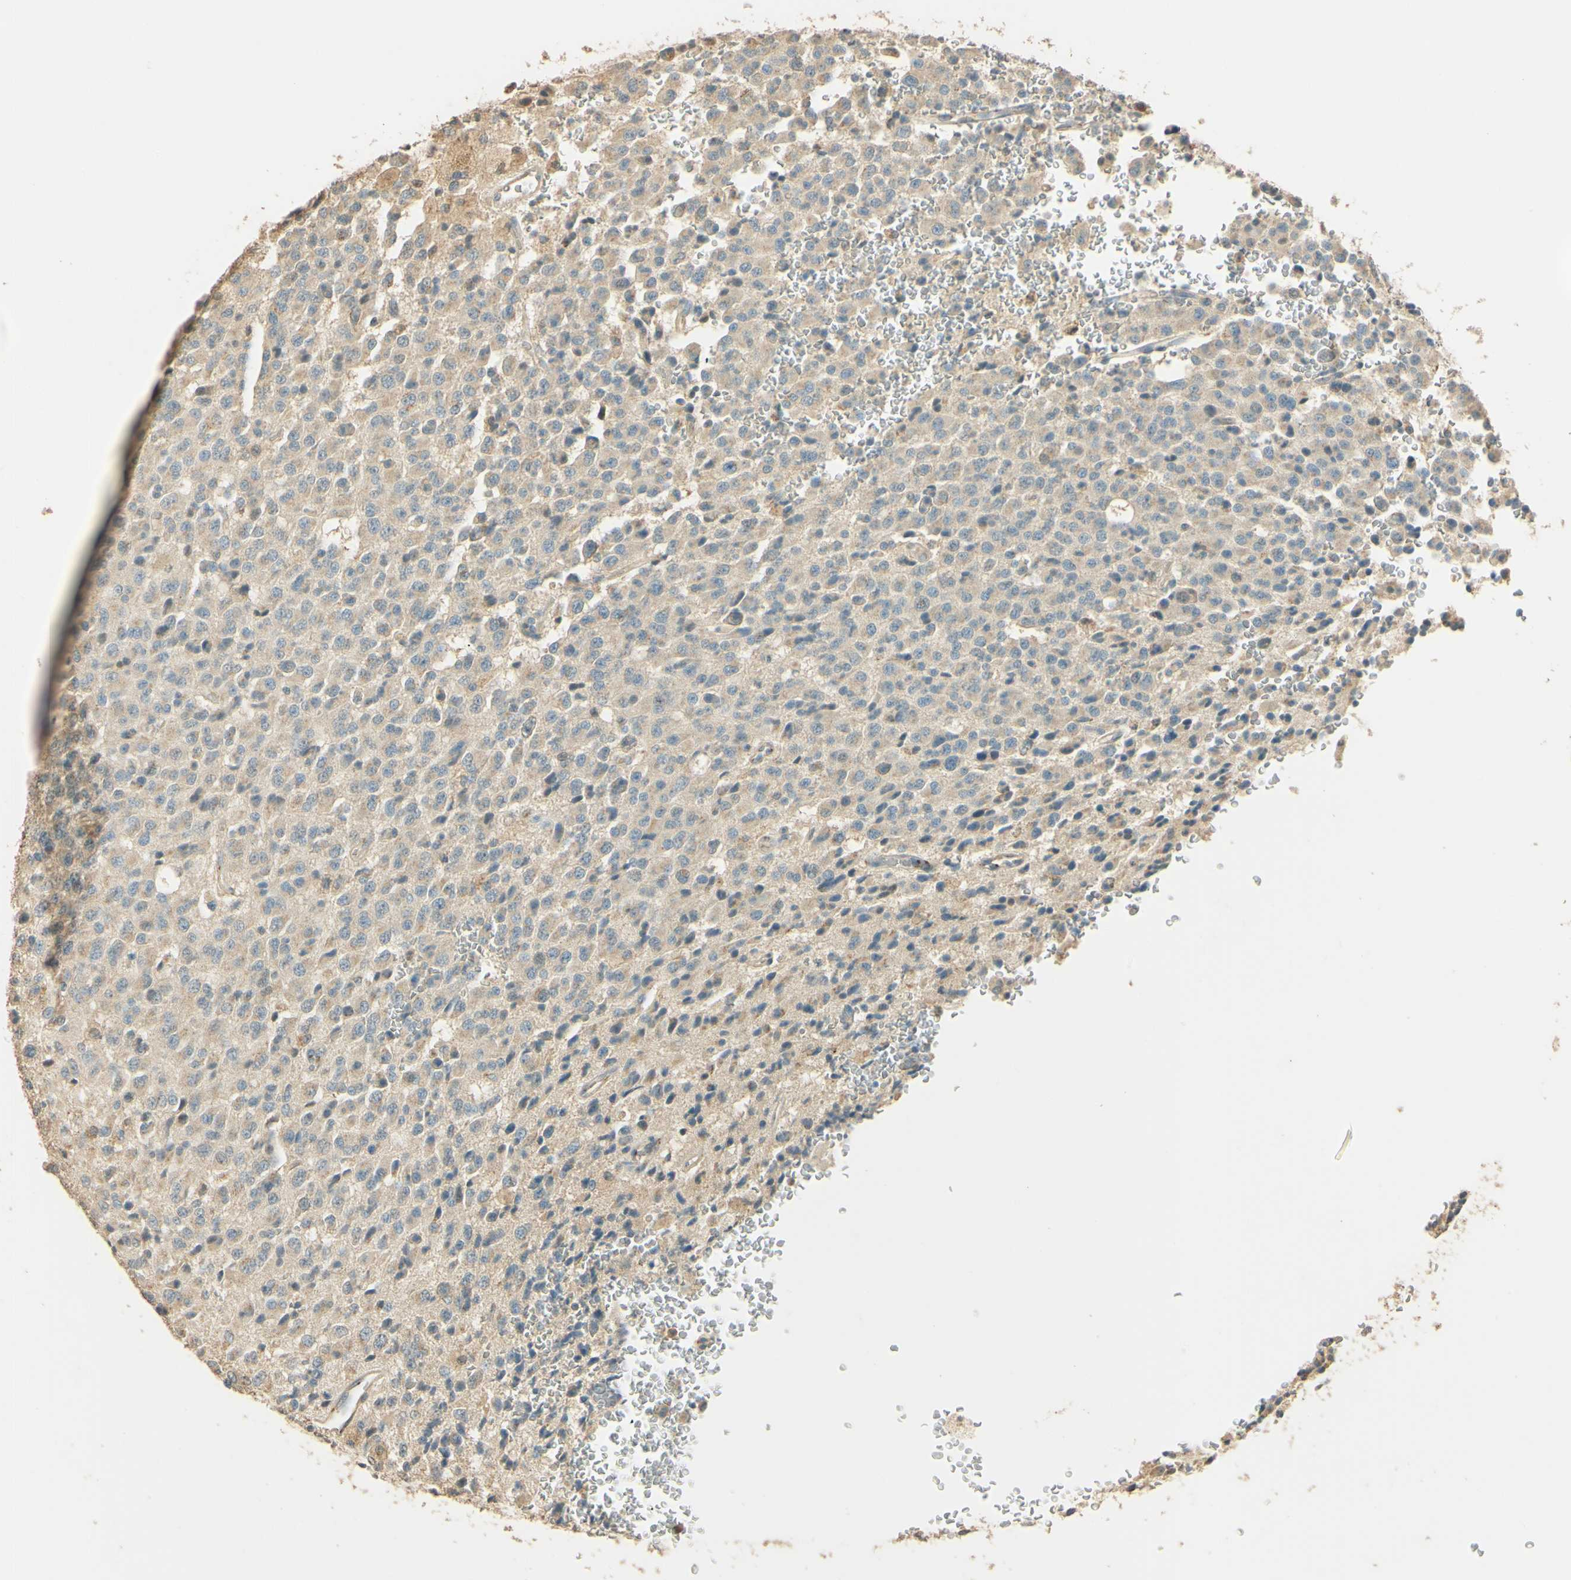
{"staining": {"intensity": "weak", "quantity": "25%-75%", "location": "cytoplasmic/membranous"}, "tissue": "glioma", "cell_type": "Tumor cells", "image_type": "cancer", "snomed": [{"axis": "morphology", "description": "Glioma, malignant, High grade"}, {"axis": "topography", "description": "pancreas cauda"}], "caption": "Immunohistochemistry (IHC) micrograph of human malignant high-grade glioma stained for a protein (brown), which shows low levels of weak cytoplasmic/membranous expression in approximately 25%-75% of tumor cells.", "gene": "UXS1", "patient": {"sex": "male", "age": 60}}